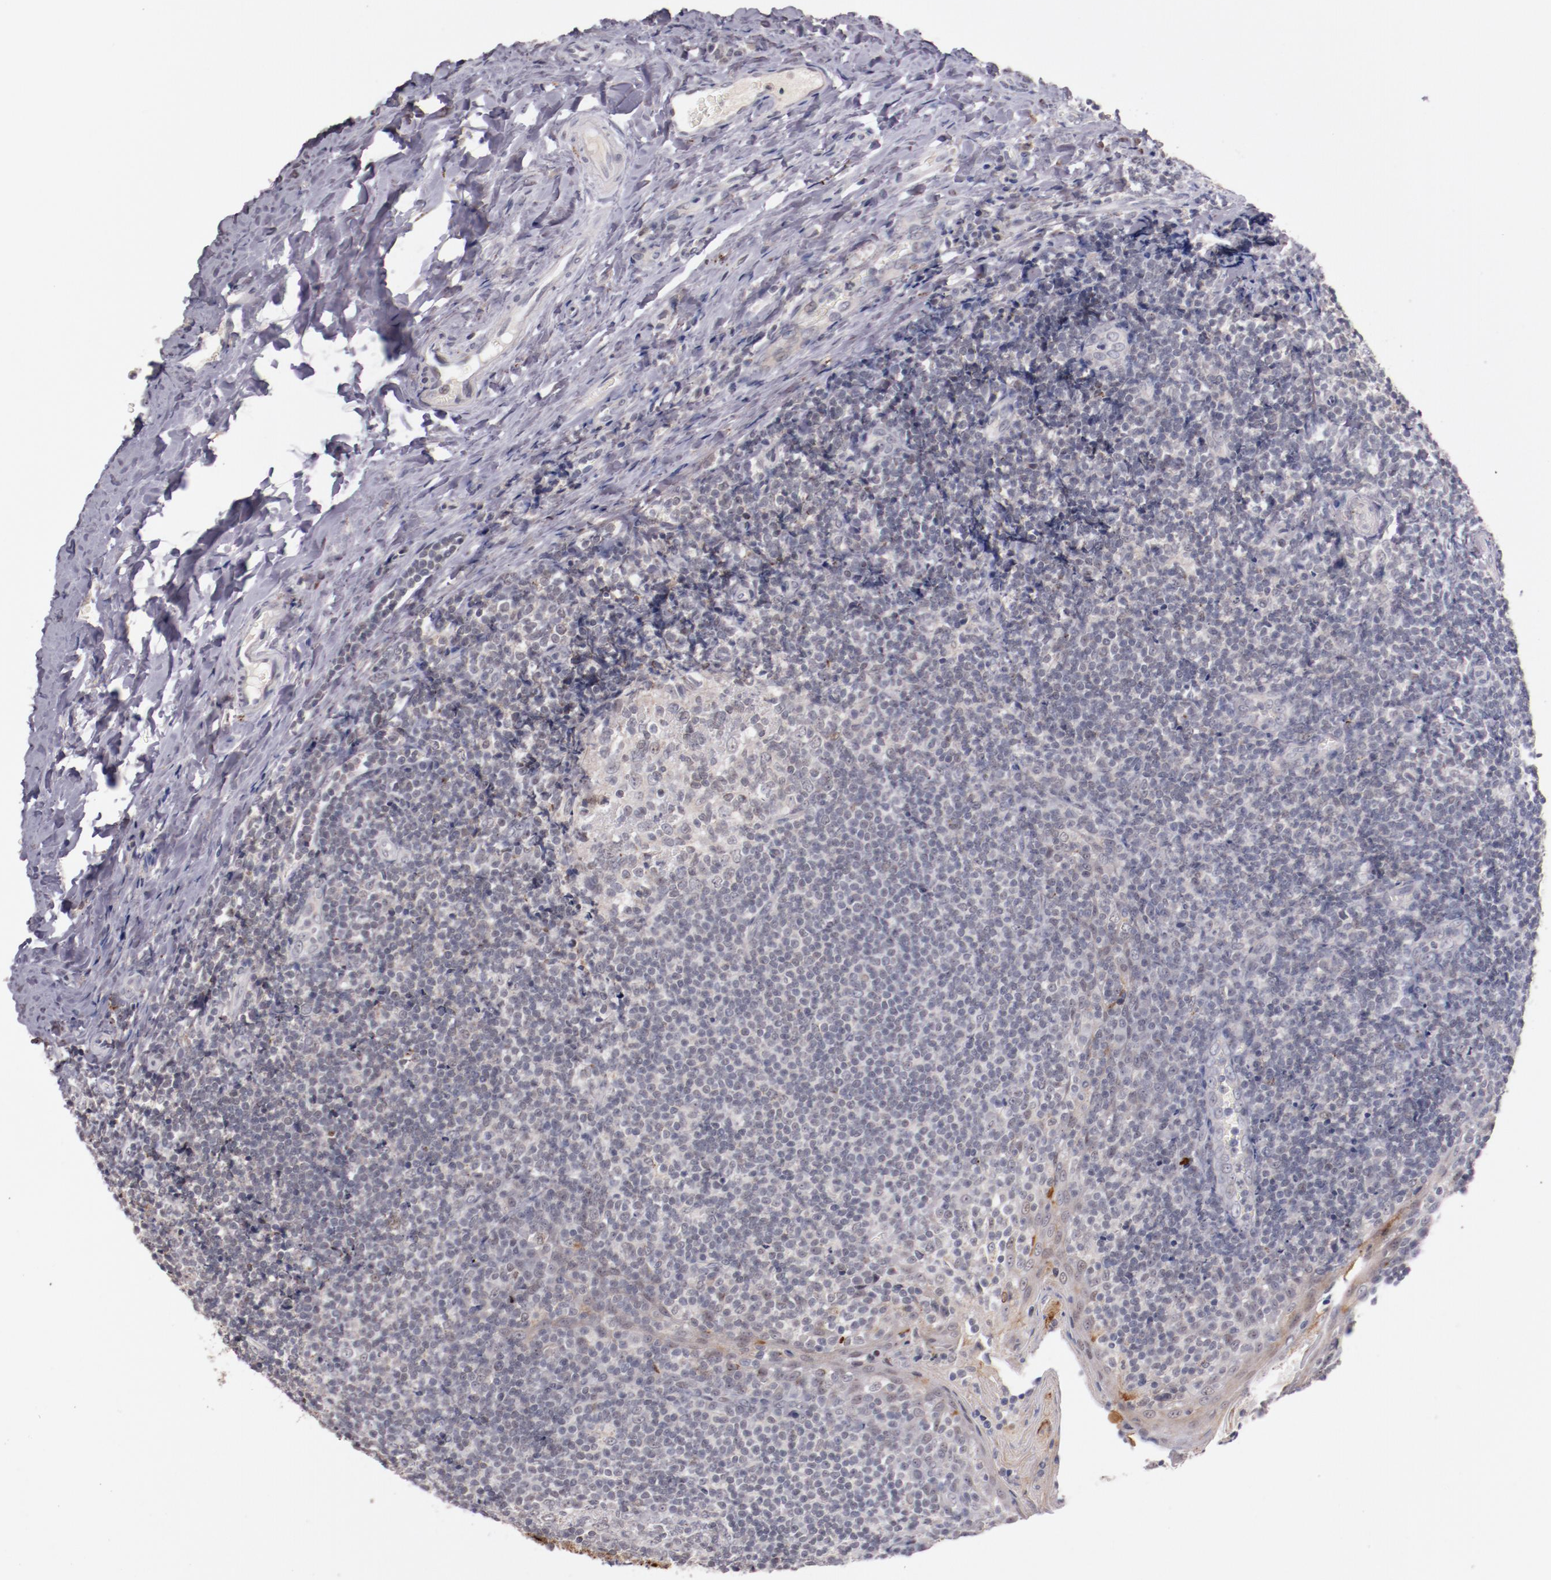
{"staining": {"intensity": "negative", "quantity": "none", "location": "none"}, "tissue": "tonsil", "cell_type": "Germinal center cells", "image_type": "normal", "snomed": [{"axis": "morphology", "description": "Normal tissue, NOS"}, {"axis": "topography", "description": "Tonsil"}], "caption": "Immunohistochemistry (IHC) photomicrograph of unremarkable human tonsil stained for a protein (brown), which demonstrates no staining in germinal center cells.", "gene": "SYP", "patient": {"sex": "male", "age": 31}}